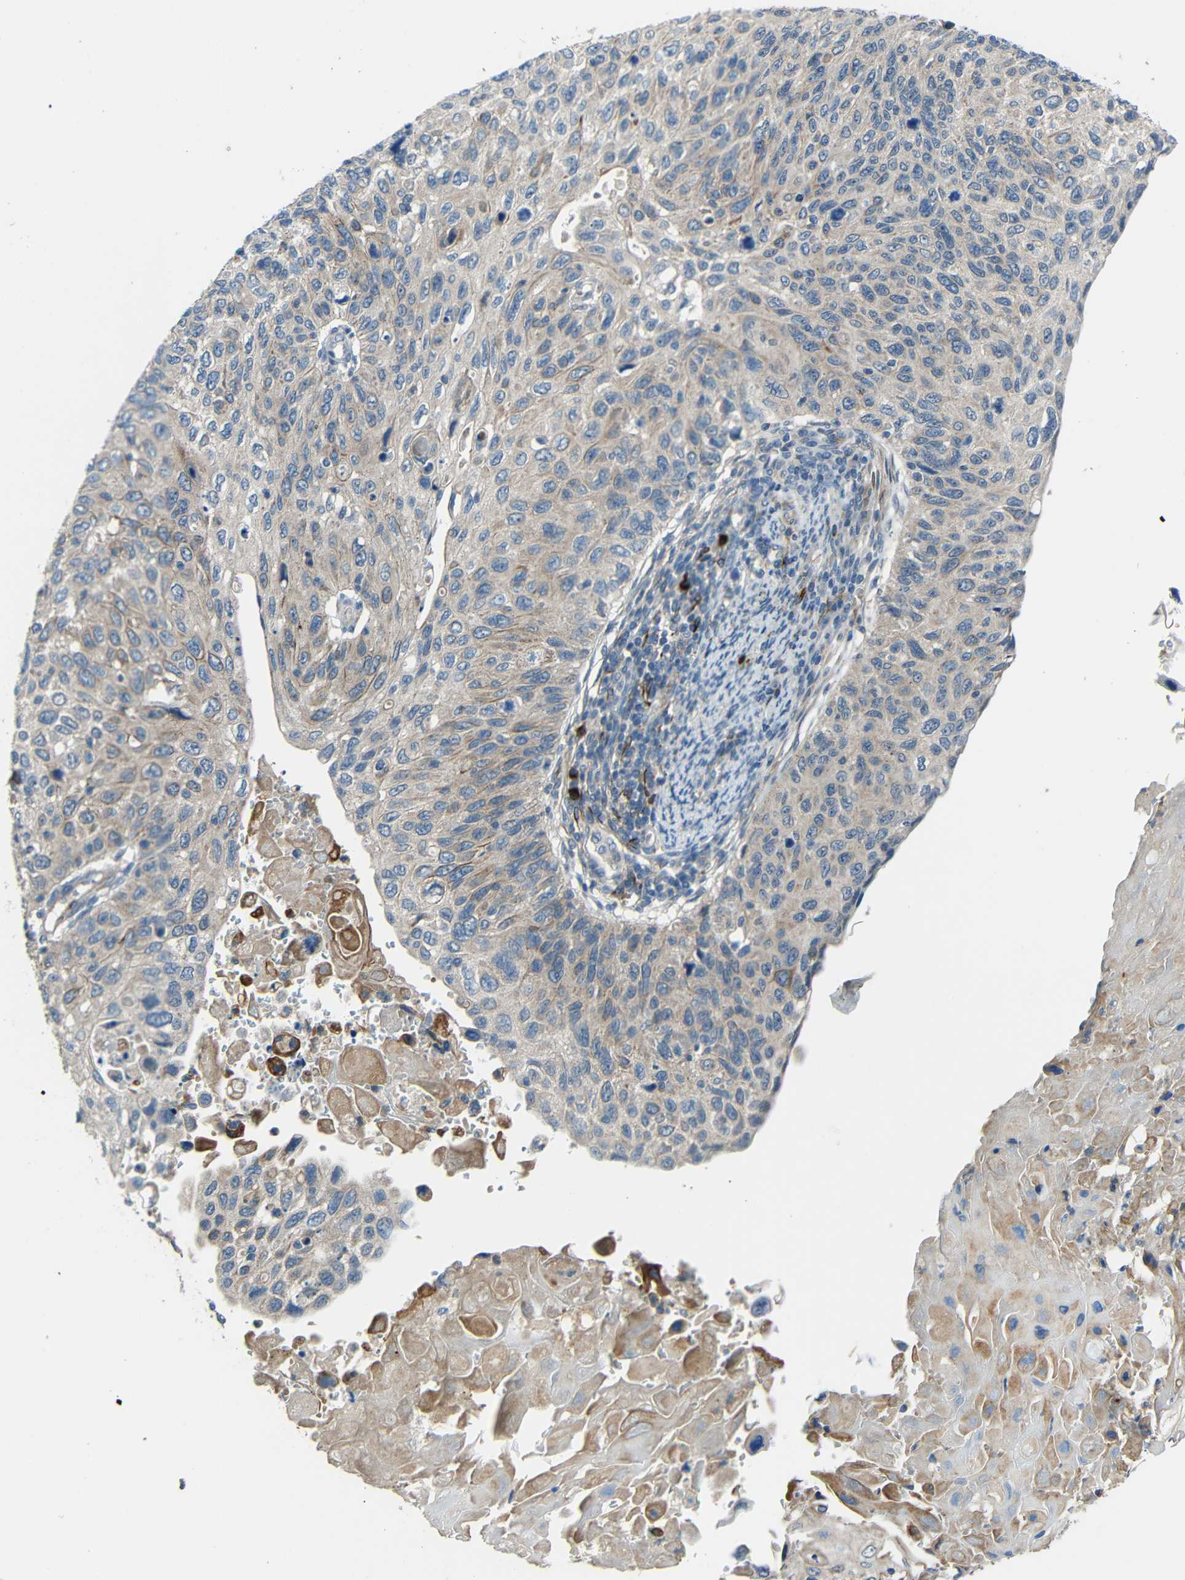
{"staining": {"intensity": "weak", "quantity": ">75%", "location": "cytoplasmic/membranous"}, "tissue": "cervical cancer", "cell_type": "Tumor cells", "image_type": "cancer", "snomed": [{"axis": "morphology", "description": "Squamous cell carcinoma, NOS"}, {"axis": "topography", "description": "Cervix"}], "caption": "Brown immunohistochemical staining in cervical cancer (squamous cell carcinoma) exhibits weak cytoplasmic/membranous positivity in approximately >75% of tumor cells. (DAB IHC with brightfield microscopy, high magnification).", "gene": "DCLK1", "patient": {"sex": "female", "age": 70}}